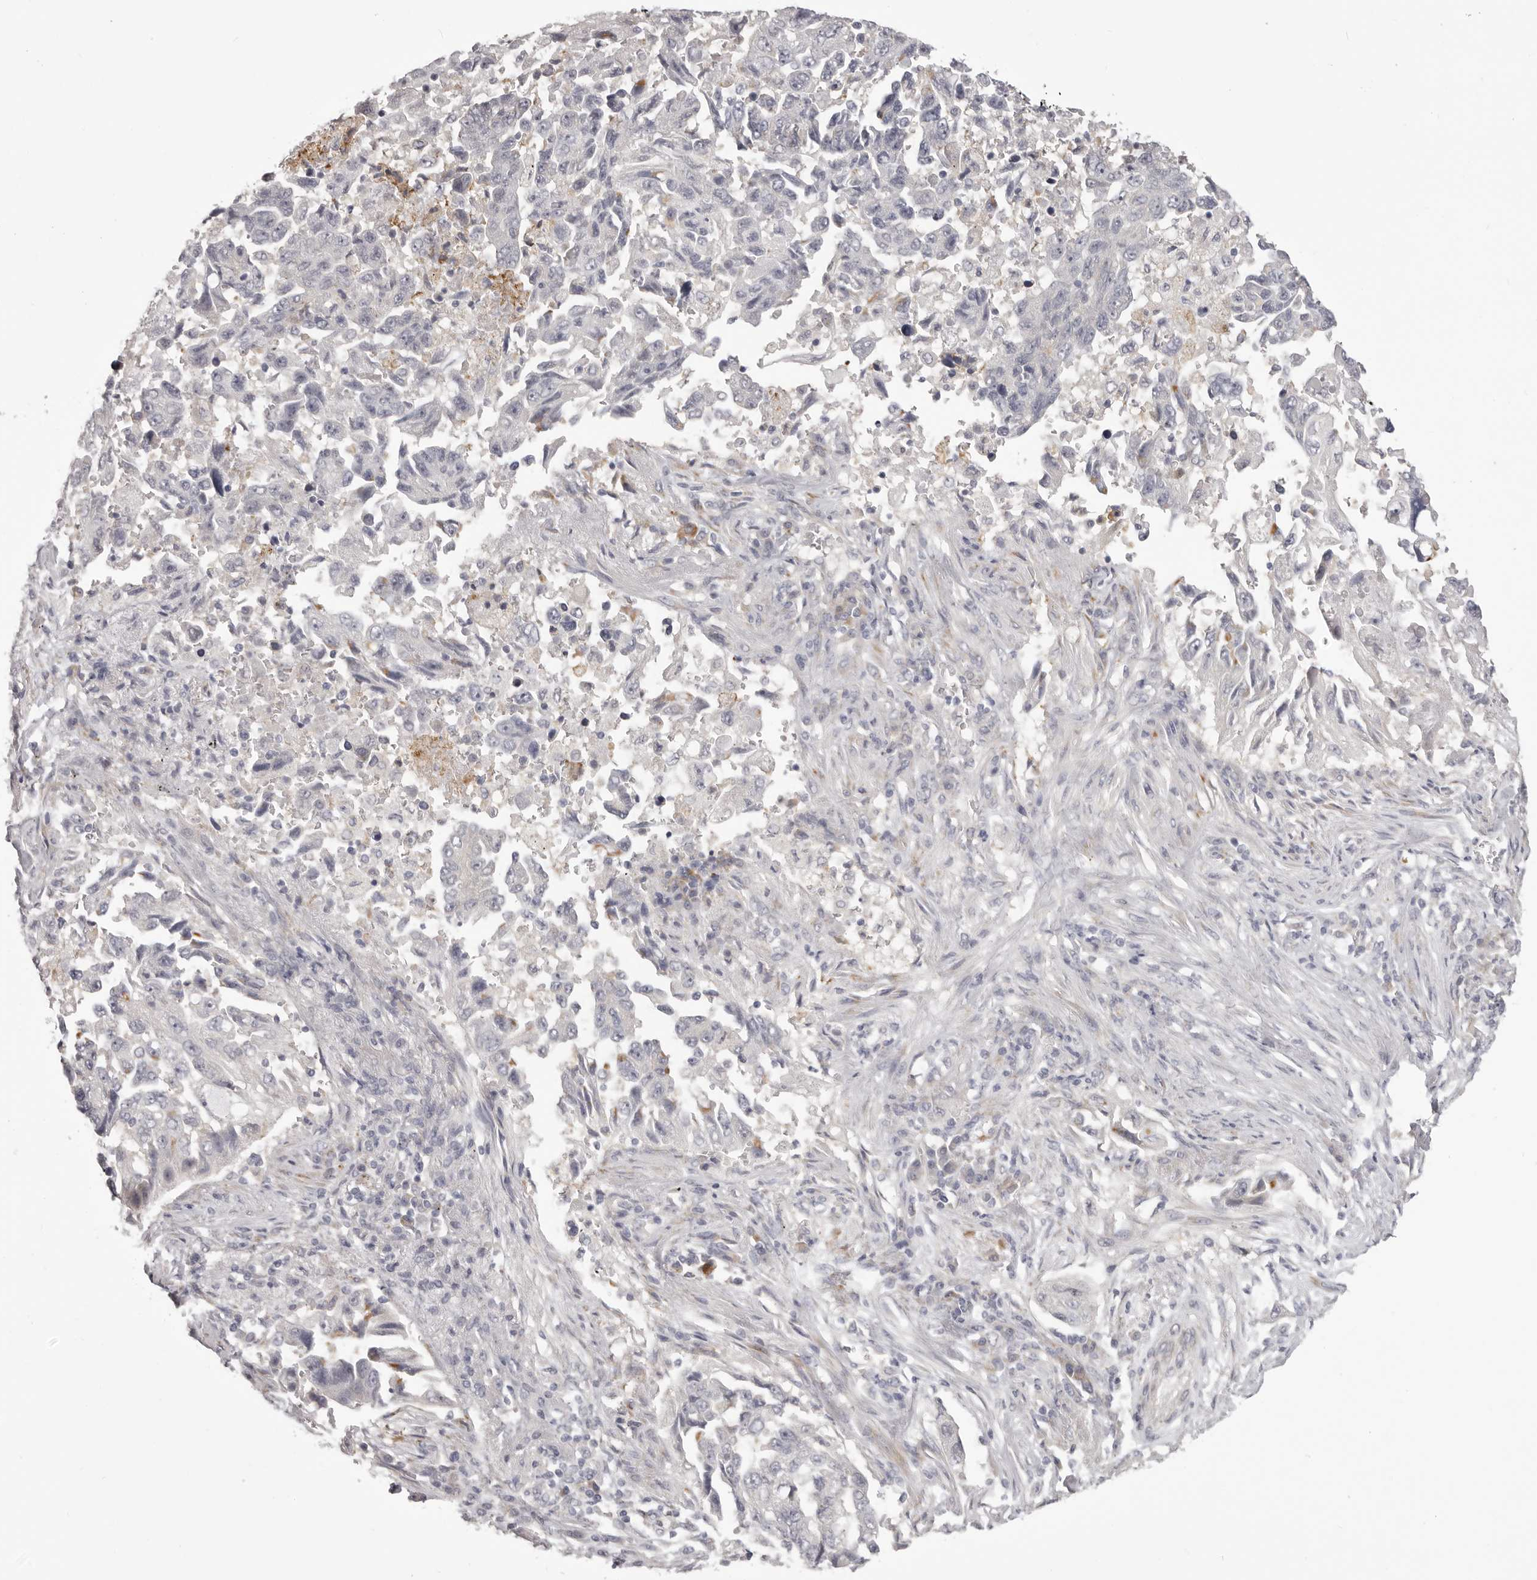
{"staining": {"intensity": "negative", "quantity": "none", "location": "none"}, "tissue": "lung cancer", "cell_type": "Tumor cells", "image_type": "cancer", "snomed": [{"axis": "morphology", "description": "Adenocarcinoma, NOS"}, {"axis": "topography", "description": "Lung"}], "caption": "Immunohistochemistry (IHC) image of human lung cancer stained for a protein (brown), which exhibits no staining in tumor cells.", "gene": "OTUD3", "patient": {"sex": "female", "age": 51}}